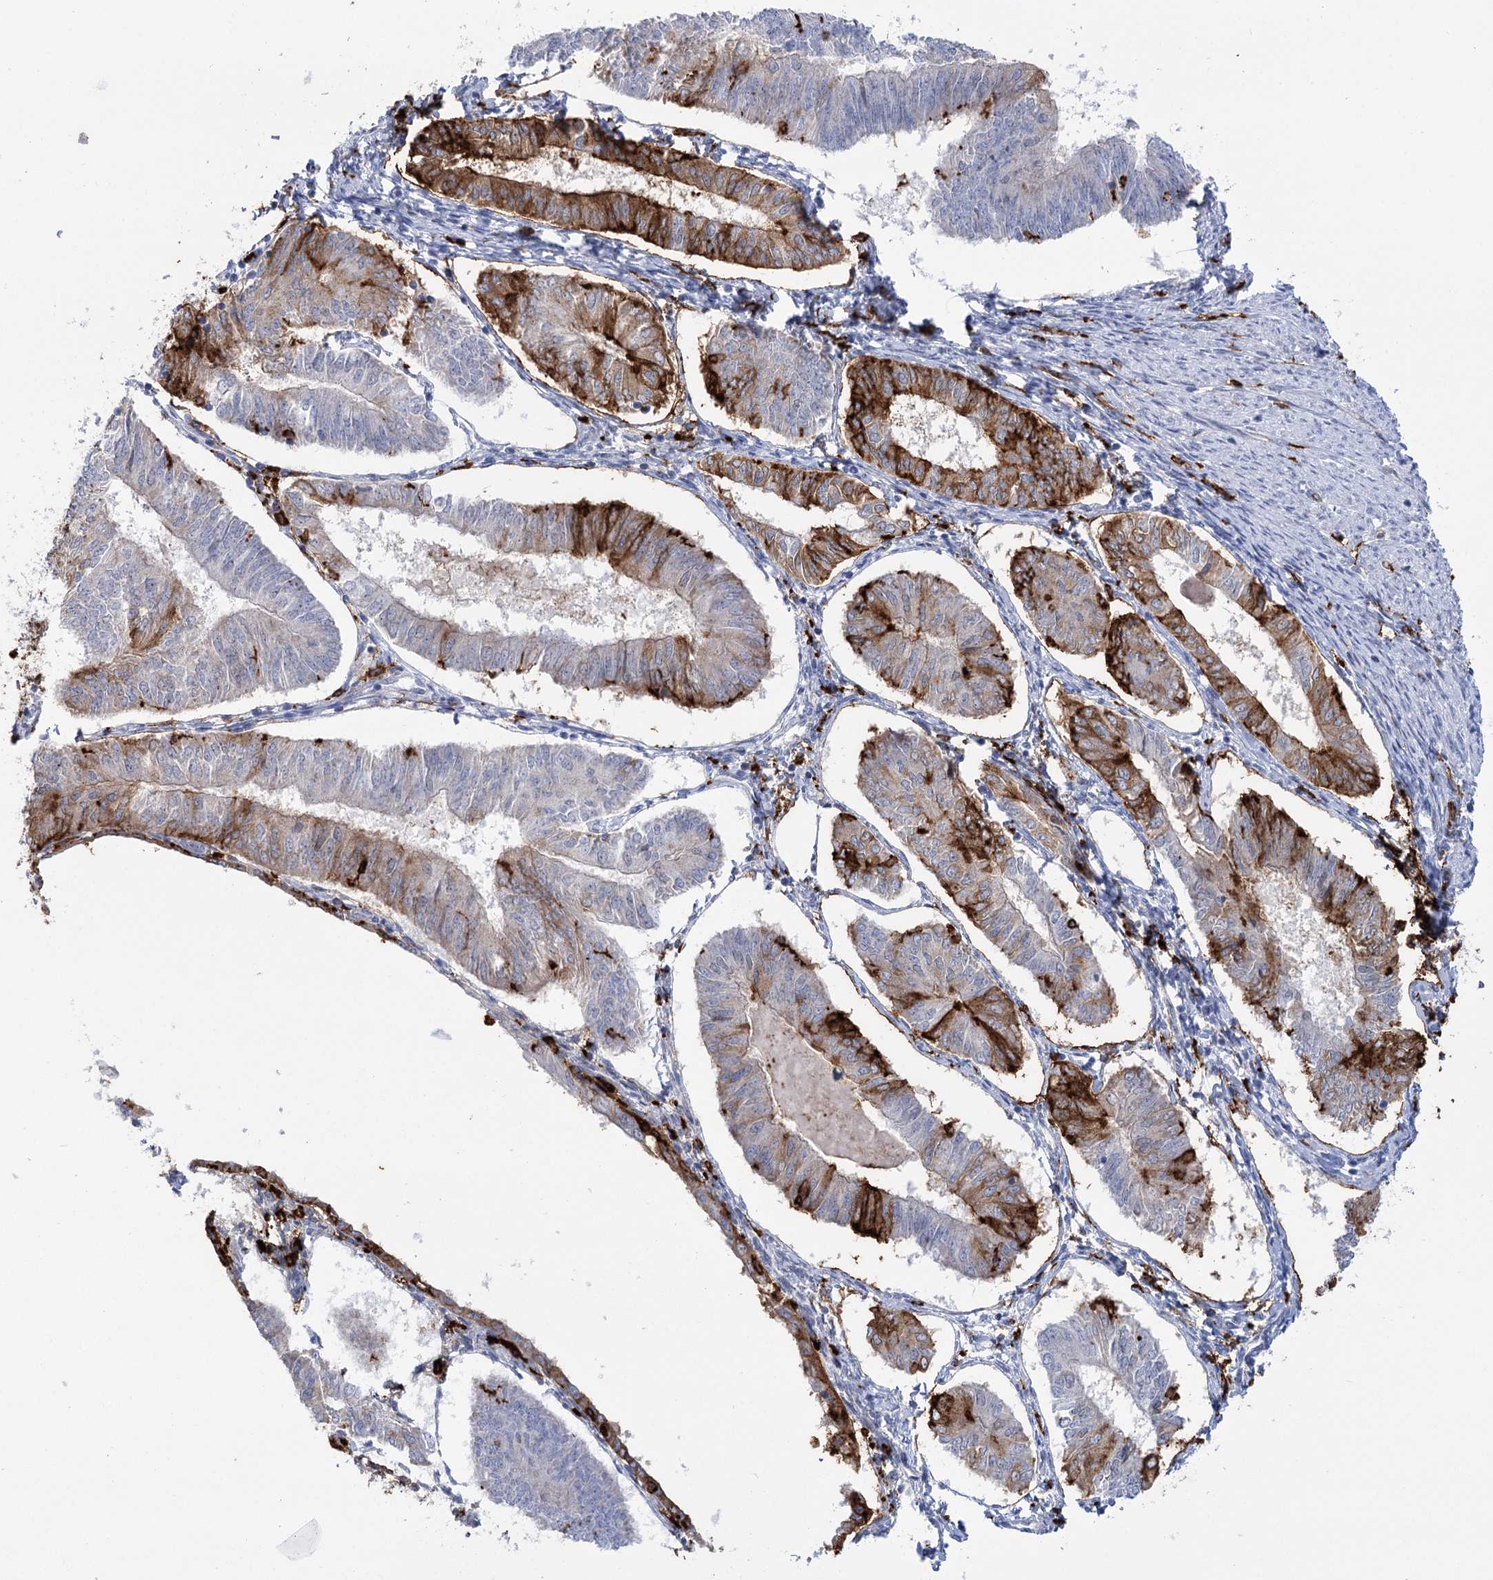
{"staining": {"intensity": "strong", "quantity": "25%-75%", "location": "cytoplasmic/membranous"}, "tissue": "endometrial cancer", "cell_type": "Tumor cells", "image_type": "cancer", "snomed": [{"axis": "morphology", "description": "Adenocarcinoma, NOS"}, {"axis": "topography", "description": "Endometrium"}], "caption": "Protein analysis of endometrial cancer (adenocarcinoma) tissue shows strong cytoplasmic/membranous positivity in approximately 25%-75% of tumor cells.", "gene": "PIWIL4", "patient": {"sex": "female", "age": 58}}